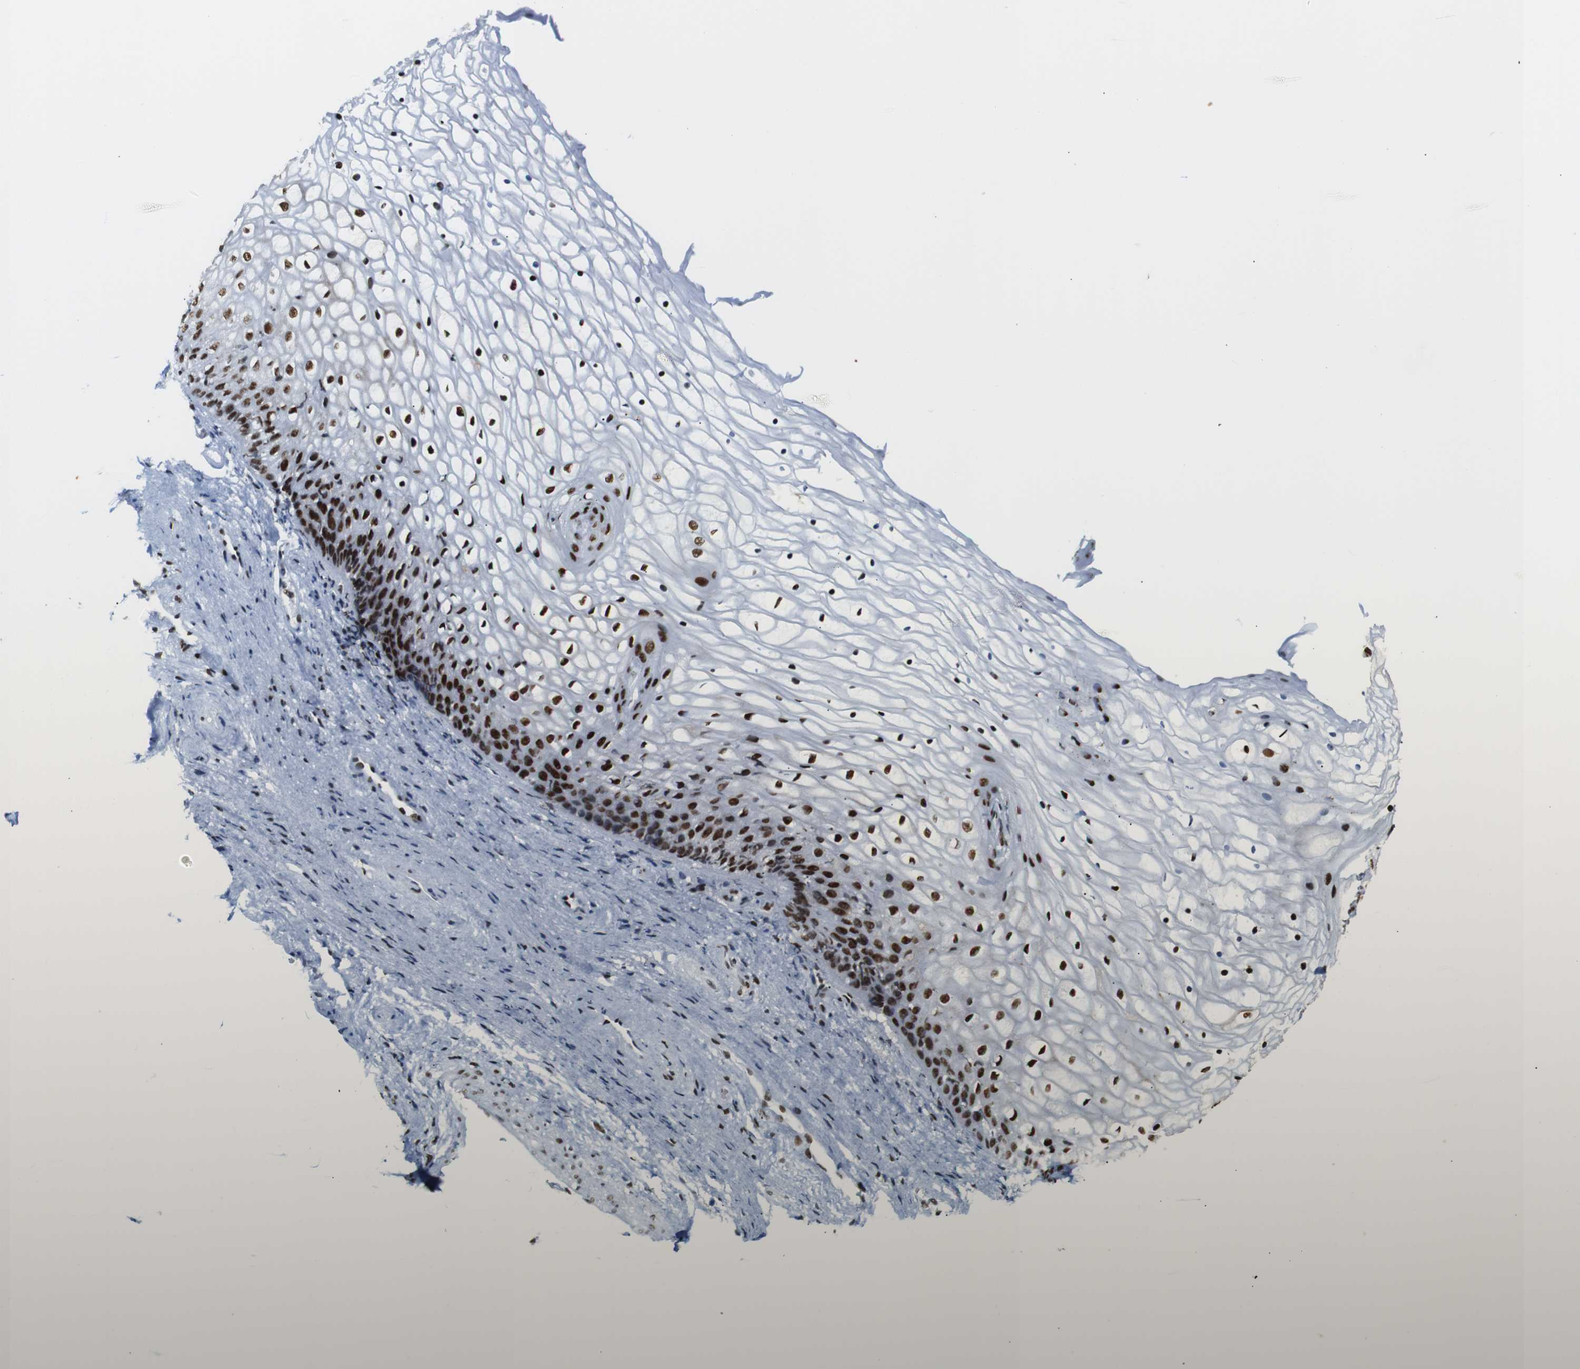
{"staining": {"intensity": "strong", "quantity": ">75%", "location": "nuclear"}, "tissue": "vagina", "cell_type": "Squamous epithelial cells", "image_type": "normal", "snomed": [{"axis": "morphology", "description": "Normal tissue, NOS"}, {"axis": "topography", "description": "Vagina"}], "caption": "Normal vagina exhibits strong nuclear positivity in about >75% of squamous epithelial cells (DAB (3,3'-diaminobenzidine) IHC with brightfield microscopy, high magnification)..", "gene": "TRA2B", "patient": {"sex": "female", "age": 34}}